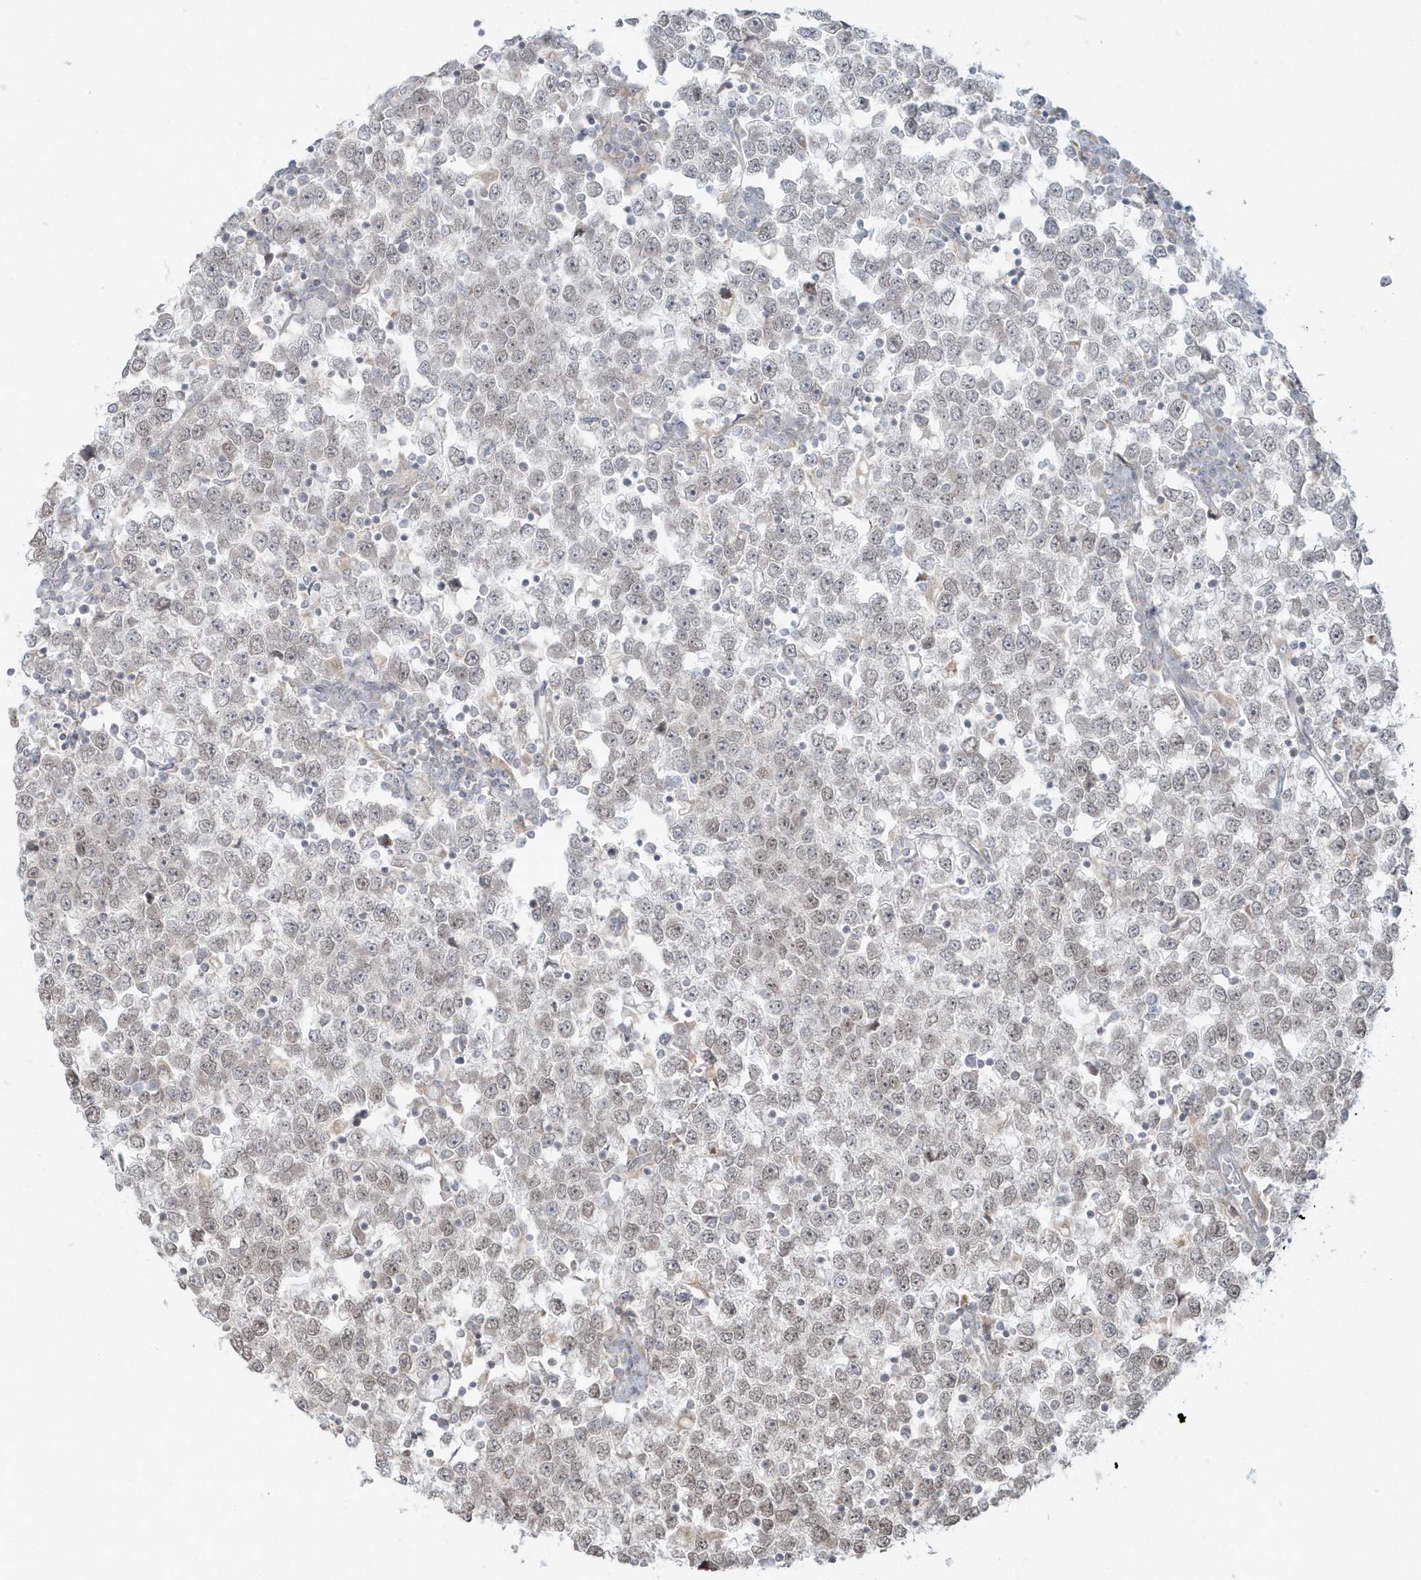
{"staining": {"intensity": "weak", "quantity": "<25%", "location": "nuclear"}, "tissue": "testis cancer", "cell_type": "Tumor cells", "image_type": "cancer", "snomed": [{"axis": "morphology", "description": "Seminoma, NOS"}, {"axis": "topography", "description": "Testis"}], "caption": "Micrograph shows no significant protein expression in tumor cells of testis cancer.", "gene": "BLTP3A", "patient": {"sex": "male", "age": 65}}